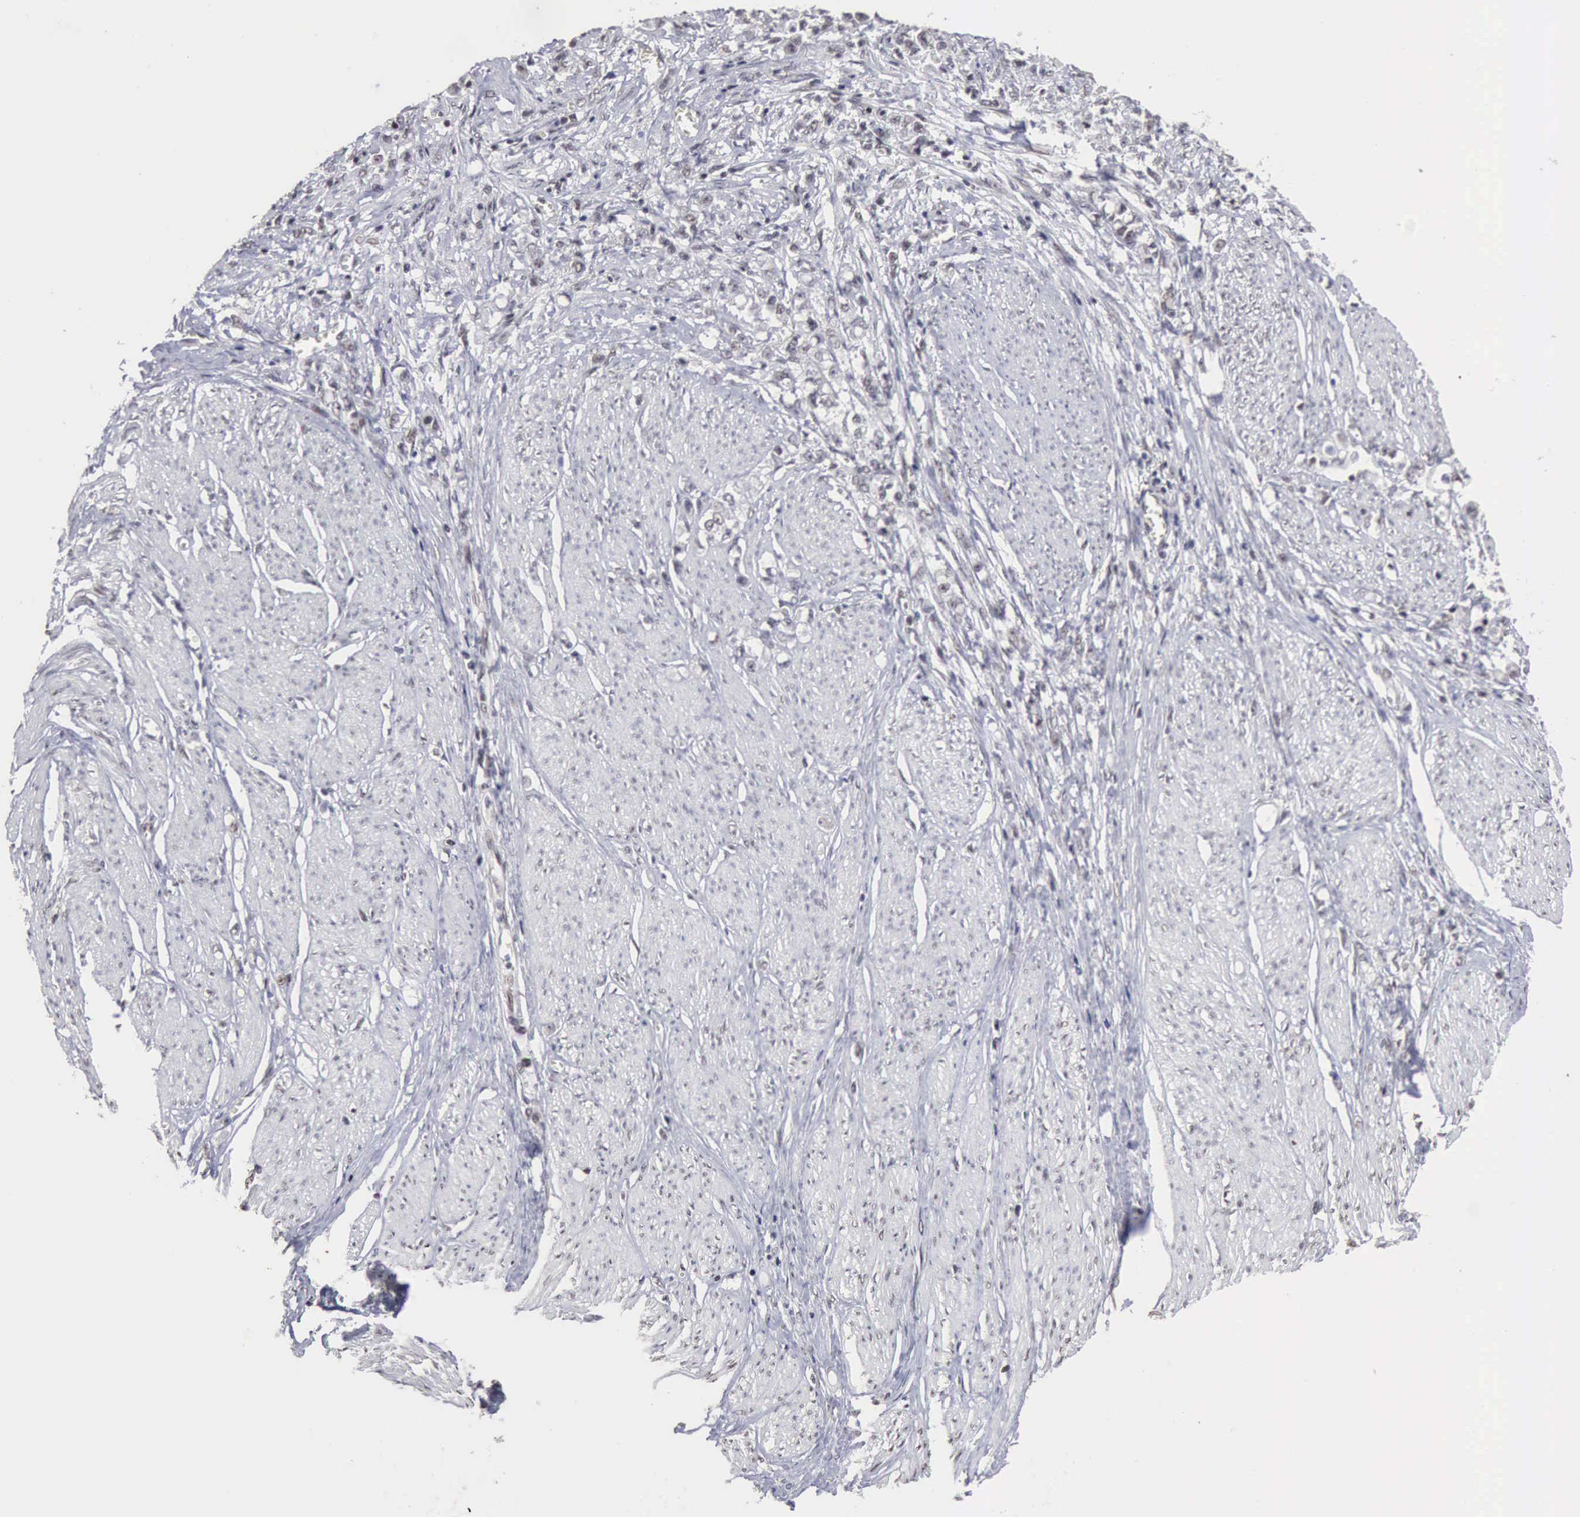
{"staining": {"intensity": "weak", "quantity": "<25%", "location": "nuclear"}, "tissue": "stomach cancer", "cell_type": "Tumor cells", "image_type": "cancer", "snomed": [{"axis": "morphology", "description": "Adenocarcinoma, NOS"}, {"axis": "topography", "description": "Stomach"}], "caption": "IHC micrograph of neoplastic tissue: stomach cancer stained with DAB exhibits no significant protein positivity in tumor cells. Brightfield microscopy of immunohistochemistry stained with DAB (3,3'-diaminobenzidine) (brown) and hematoxylin (blue), captured at high magnification.", "gene": "TAF1", "patient": {"sex": "male", "age": 72}}